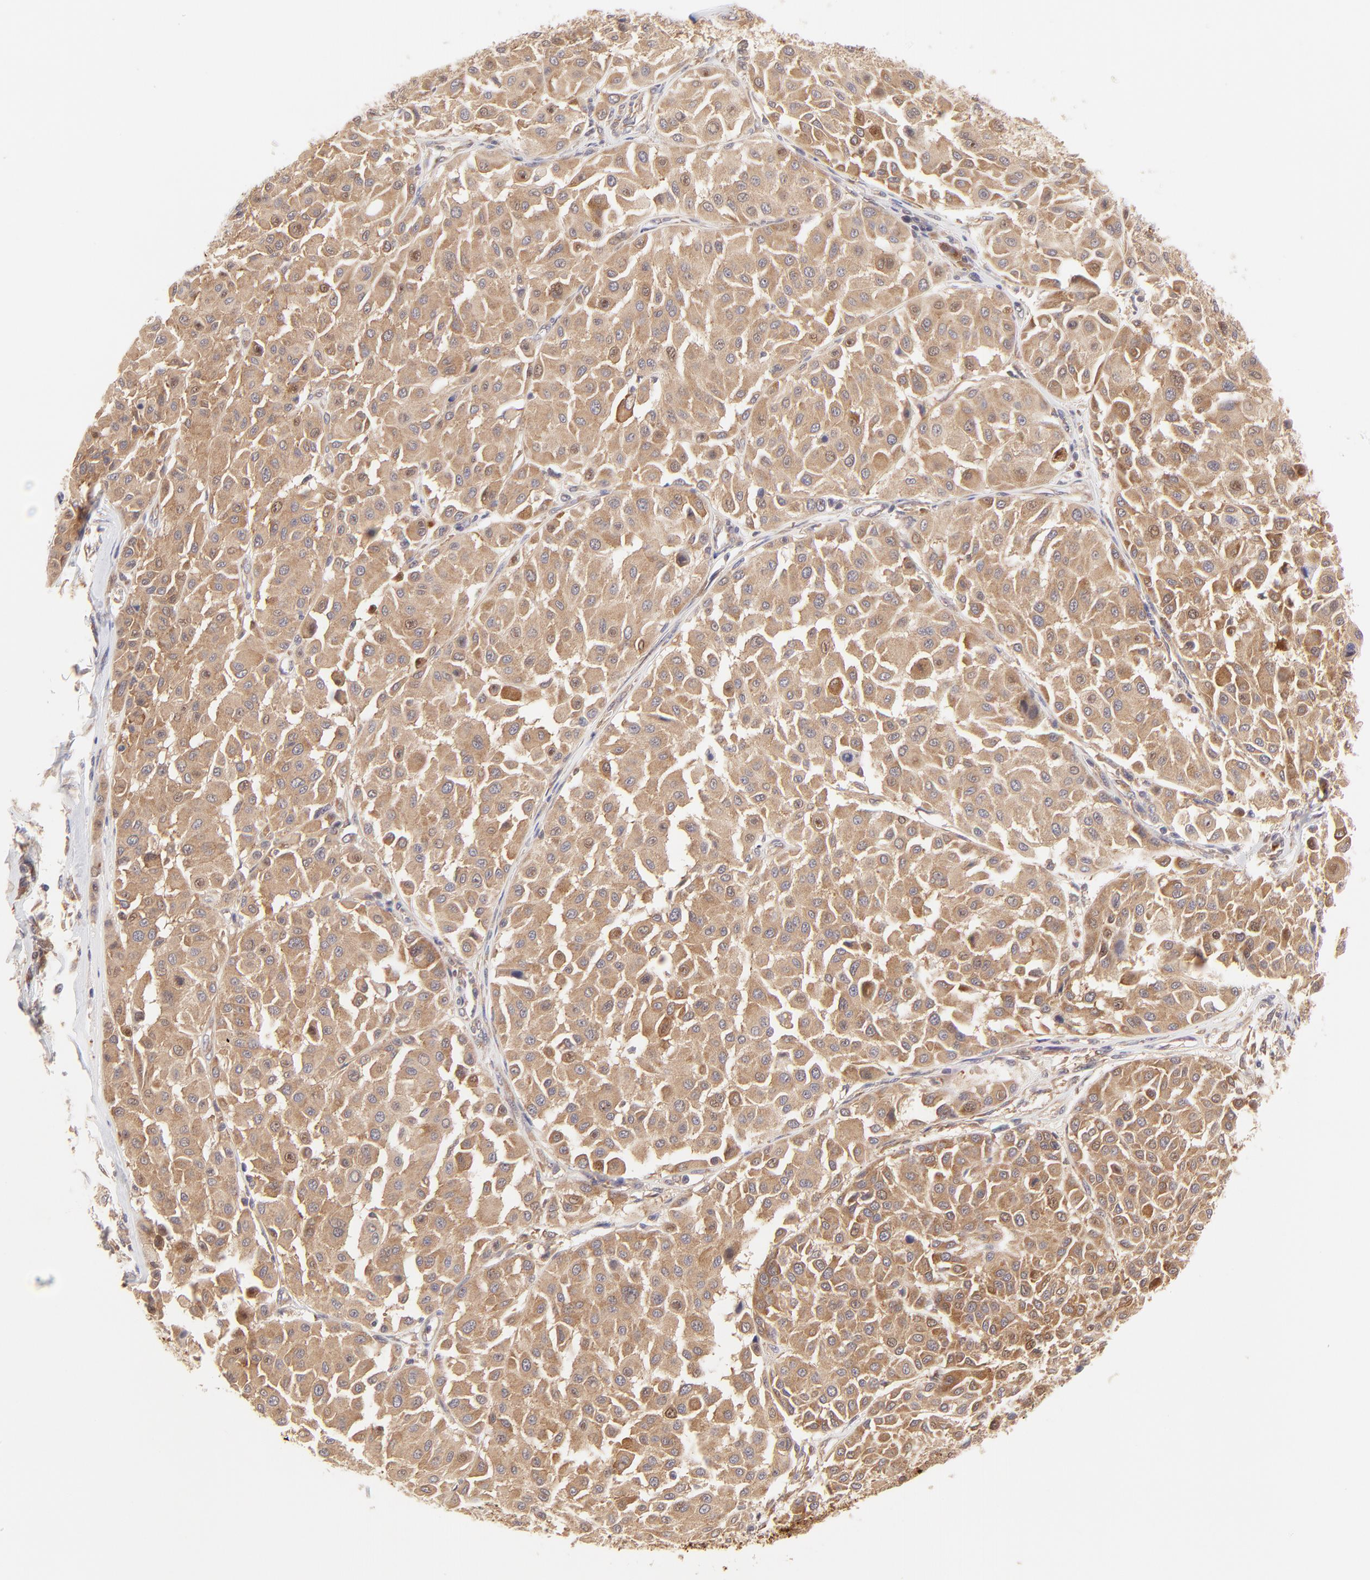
{"staining": {"intensity": "strong", "quantity": ">75%", "location": "cytoplasmic/membranous"}, "tissue": "melanoma", "cell_type": "Tumor cells", "image_type": "cancer", "snomed": [{"axis": "morphology", "description": "Malignant melanoma, Metastatic site"}, {"axis": "topography", "description": "Soft tissue"}], "caption": "Melanoma tissue reveals strong cytoplasmic/membranous expression in about >75% of tumor cells", "gene": "TNRC6B", "patient": {"sex": "male", "age": 41}}